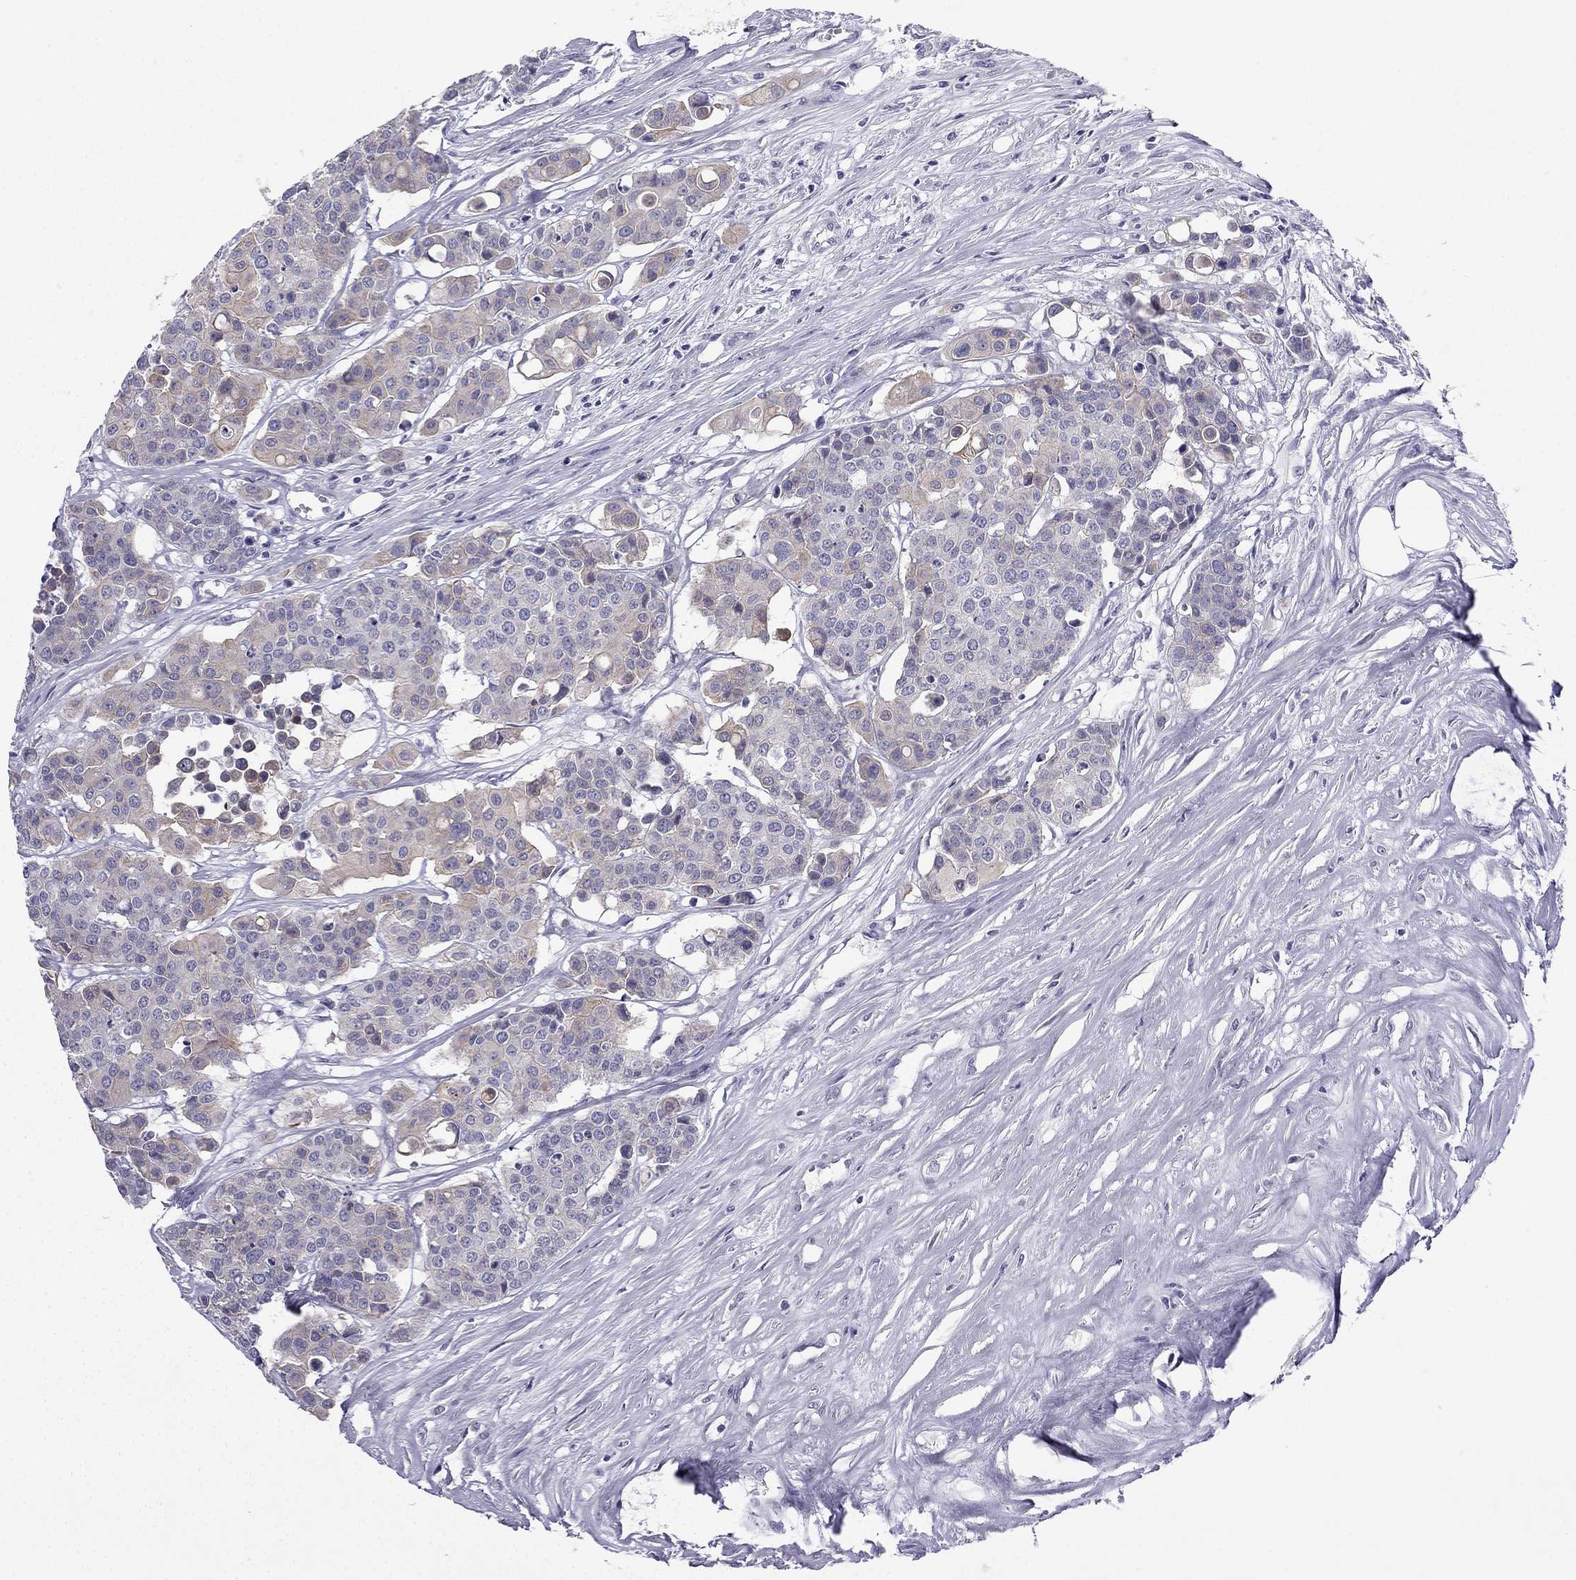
{"staining": {"intensity": "weak", "quantity": "25%-75%", "location": "cytoplasmic/membranous"}, "tissue": "carcinoid", "cell_type": "Tumor cells", "image_type": "cancer", "snomed": [{"axis": "morphology", "description": "Carcinoid, malignant, NOS"}, {"axis": "topography", "description": "Colon"}], "caption": "Weak cytoplasmic/membranous positivity for a protein is present in approximately 25%-75% of tumor cells of carcinoid using immunohistochemistry.", "gene": "CFAP53", "patient": {"sex": "male", "age": 81}}